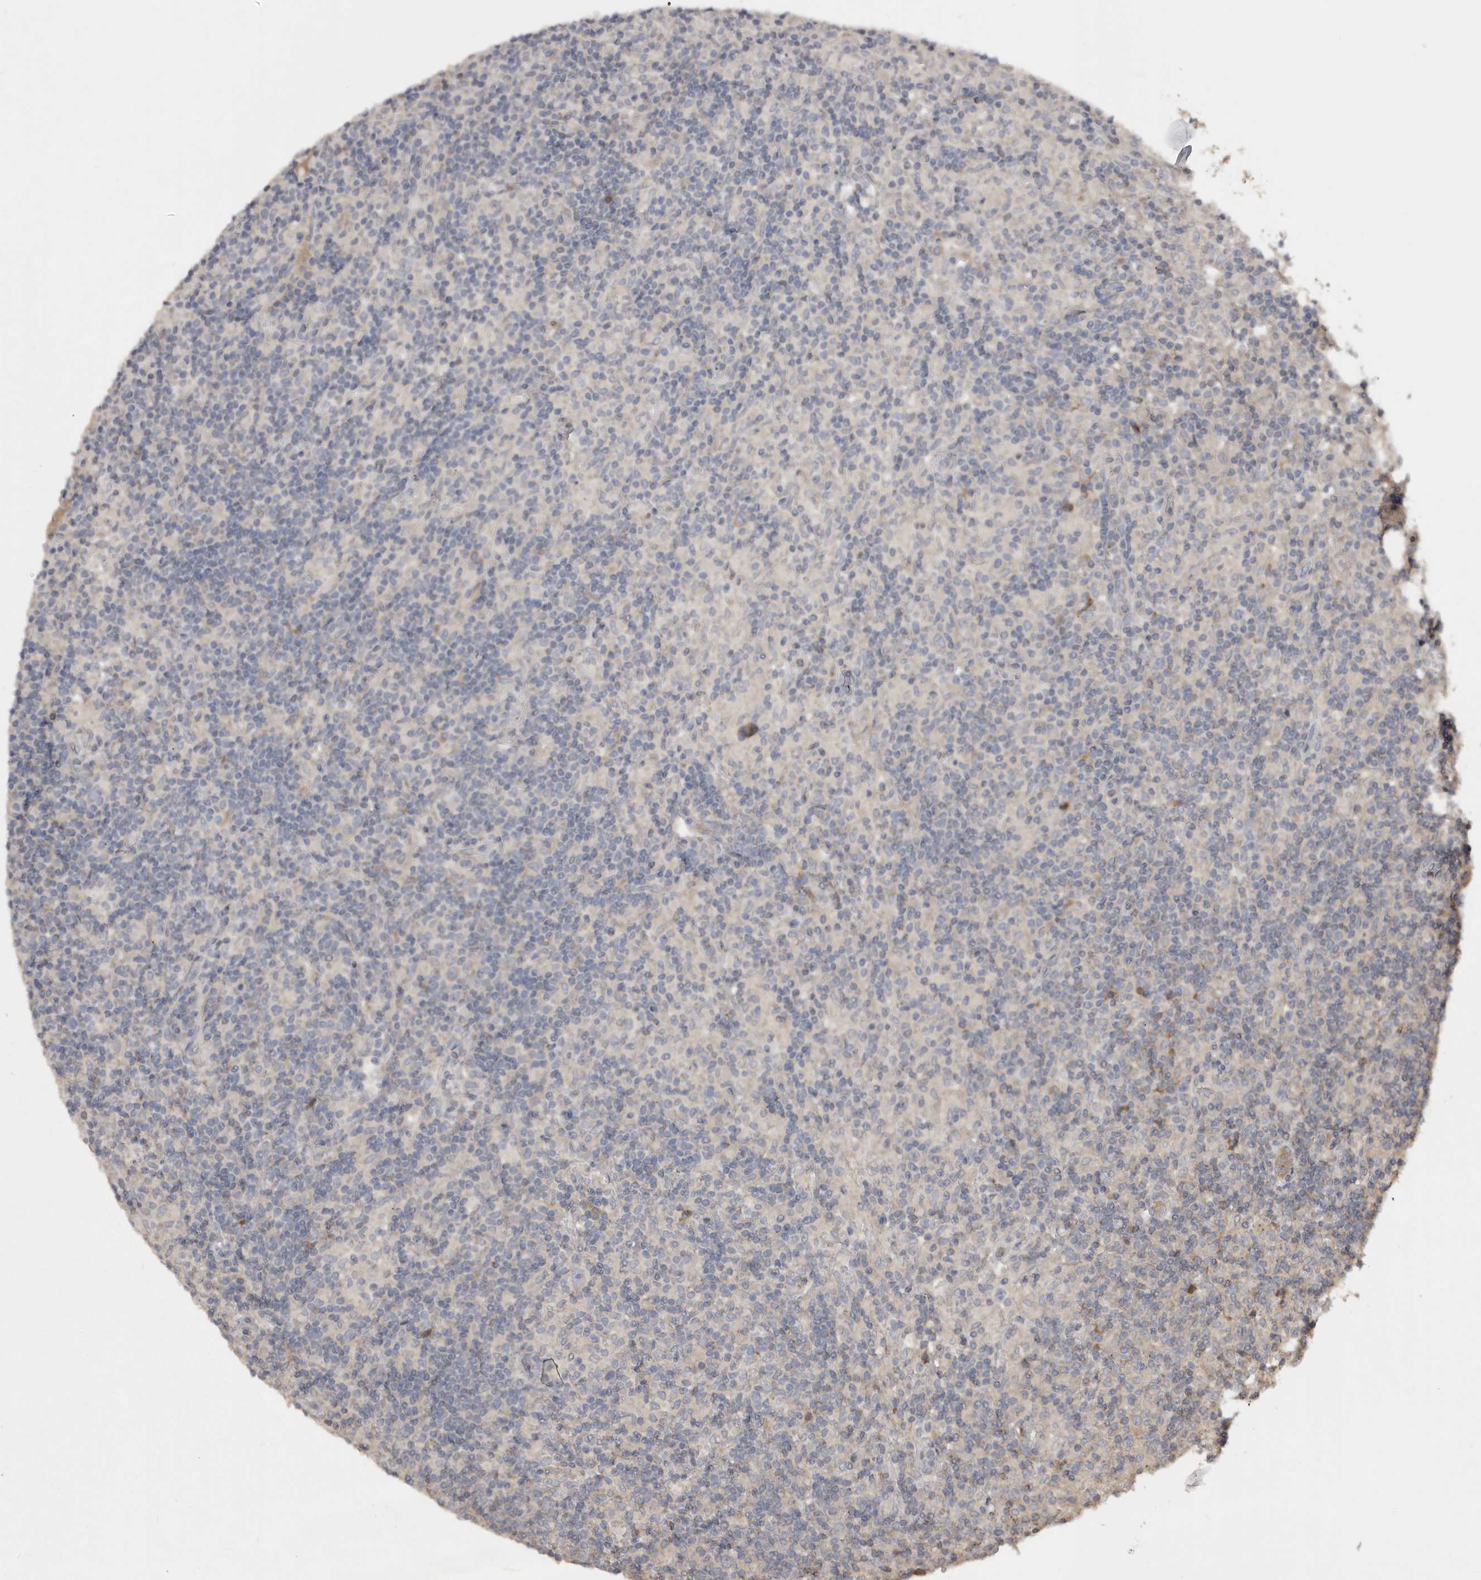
{"staining": {"intensity": "negative", "quantity": "none", "location": "none"}, "tissue": "lymphoma", "cell_type": "Tumor cells", "image_type": "cancer", "snomed": [{"axis": "morphology", "description": "Hodgkin's disease, NOS"}, {"axis": "topography", "description": "Lymph node"}], "caption": "Image shows no protein positivity in tumor cells of lymphoma tissue.", "gene": "SLC39A2", "patient": {"sex": "male", "age": 70}}